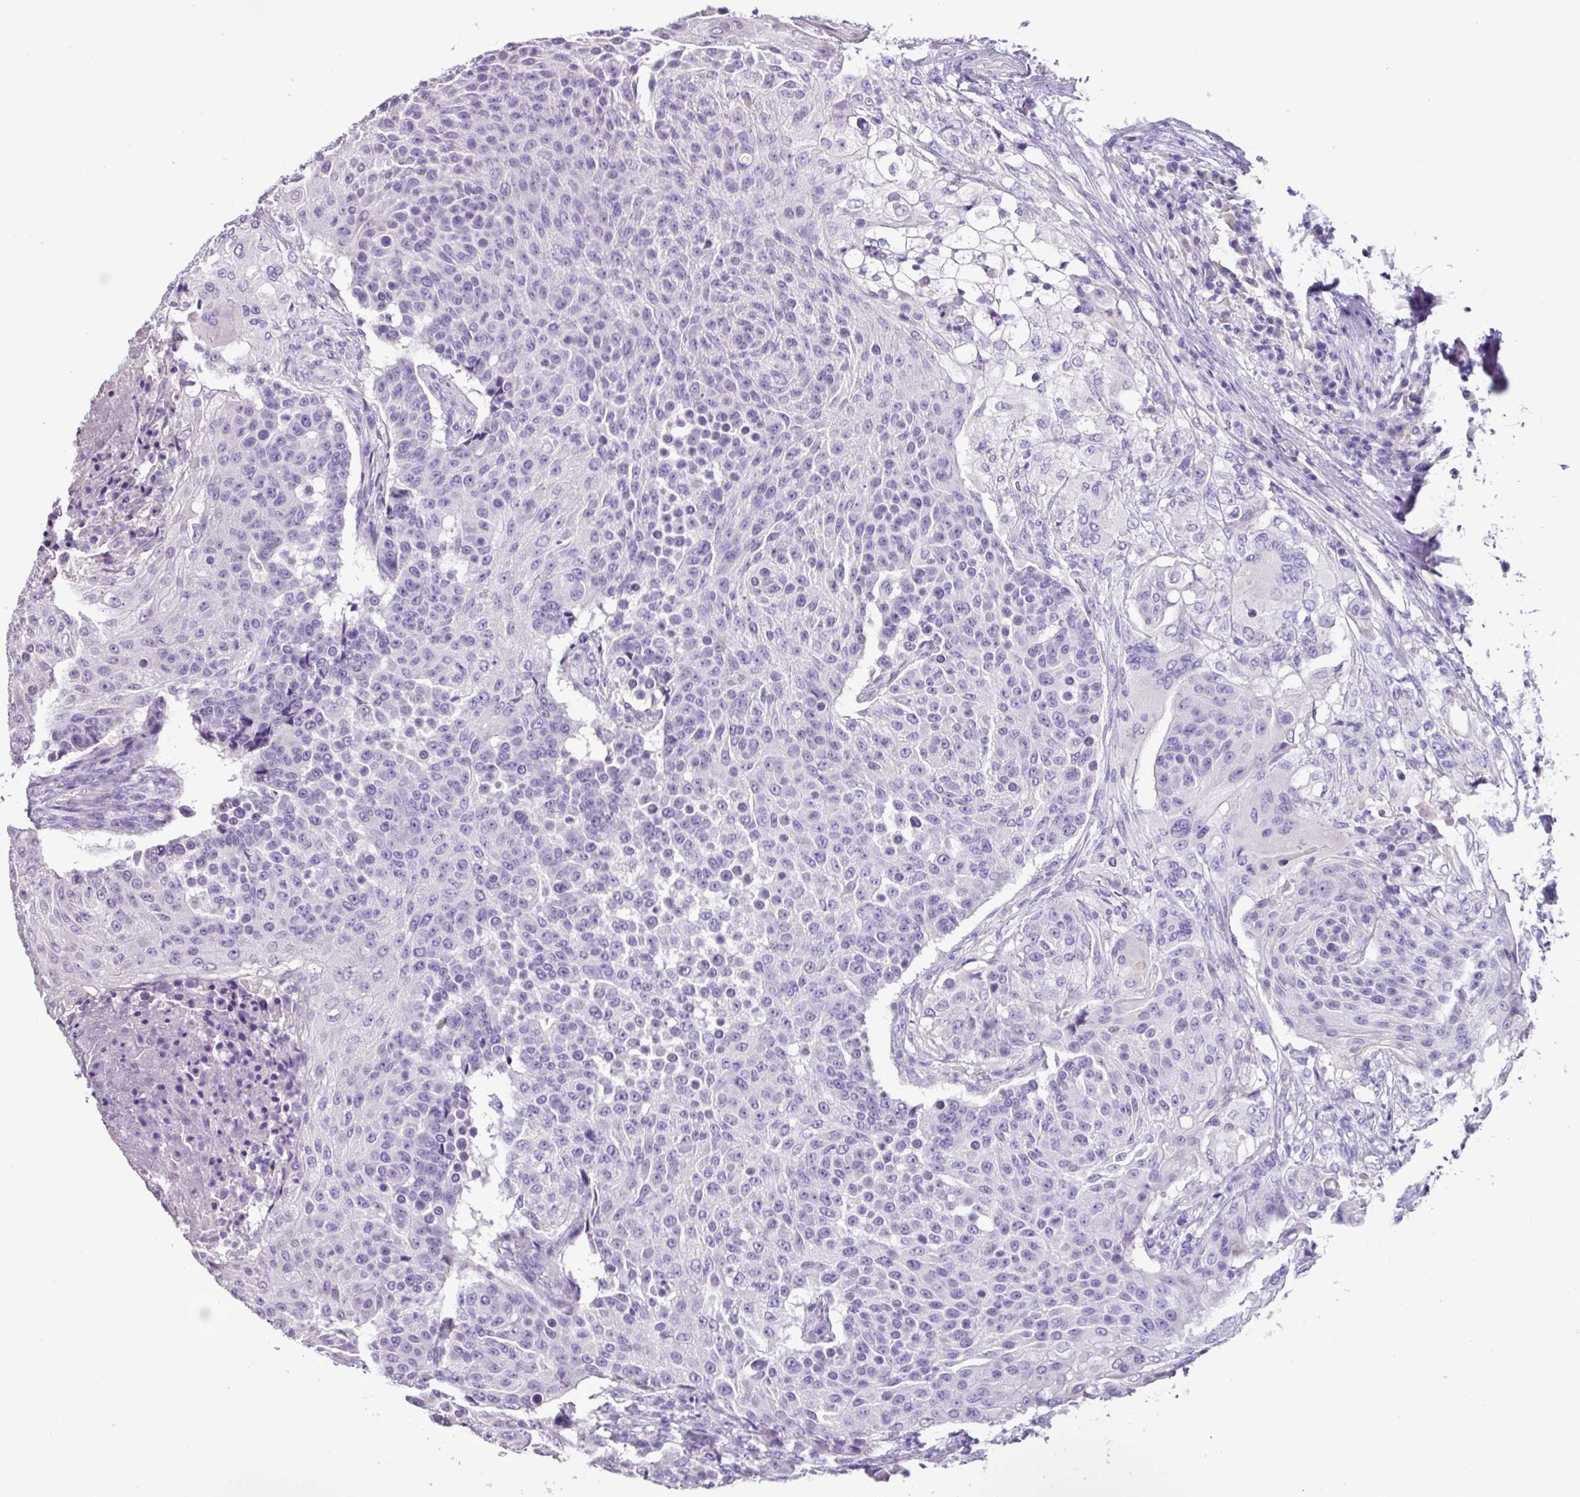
{"staining": {"intensity": "negative", "quantity": "none", "location": "none"}, "tissue": "pancreatic cancer", "cell_type": "Tumor cells", "image_type": "cancer", "snomed": [{"axis": "morphology", "description": "Adenocarcinoma, NOS"}, {"axis": "topography", "description": "Pancreas"}], "caption": "Pancreatic cancer stained for a protein using immunohistochemistry demonstrates no positivity tumor cells.", "gene": "EPCAM", "patient": {"sex": "female", "age": 72}}